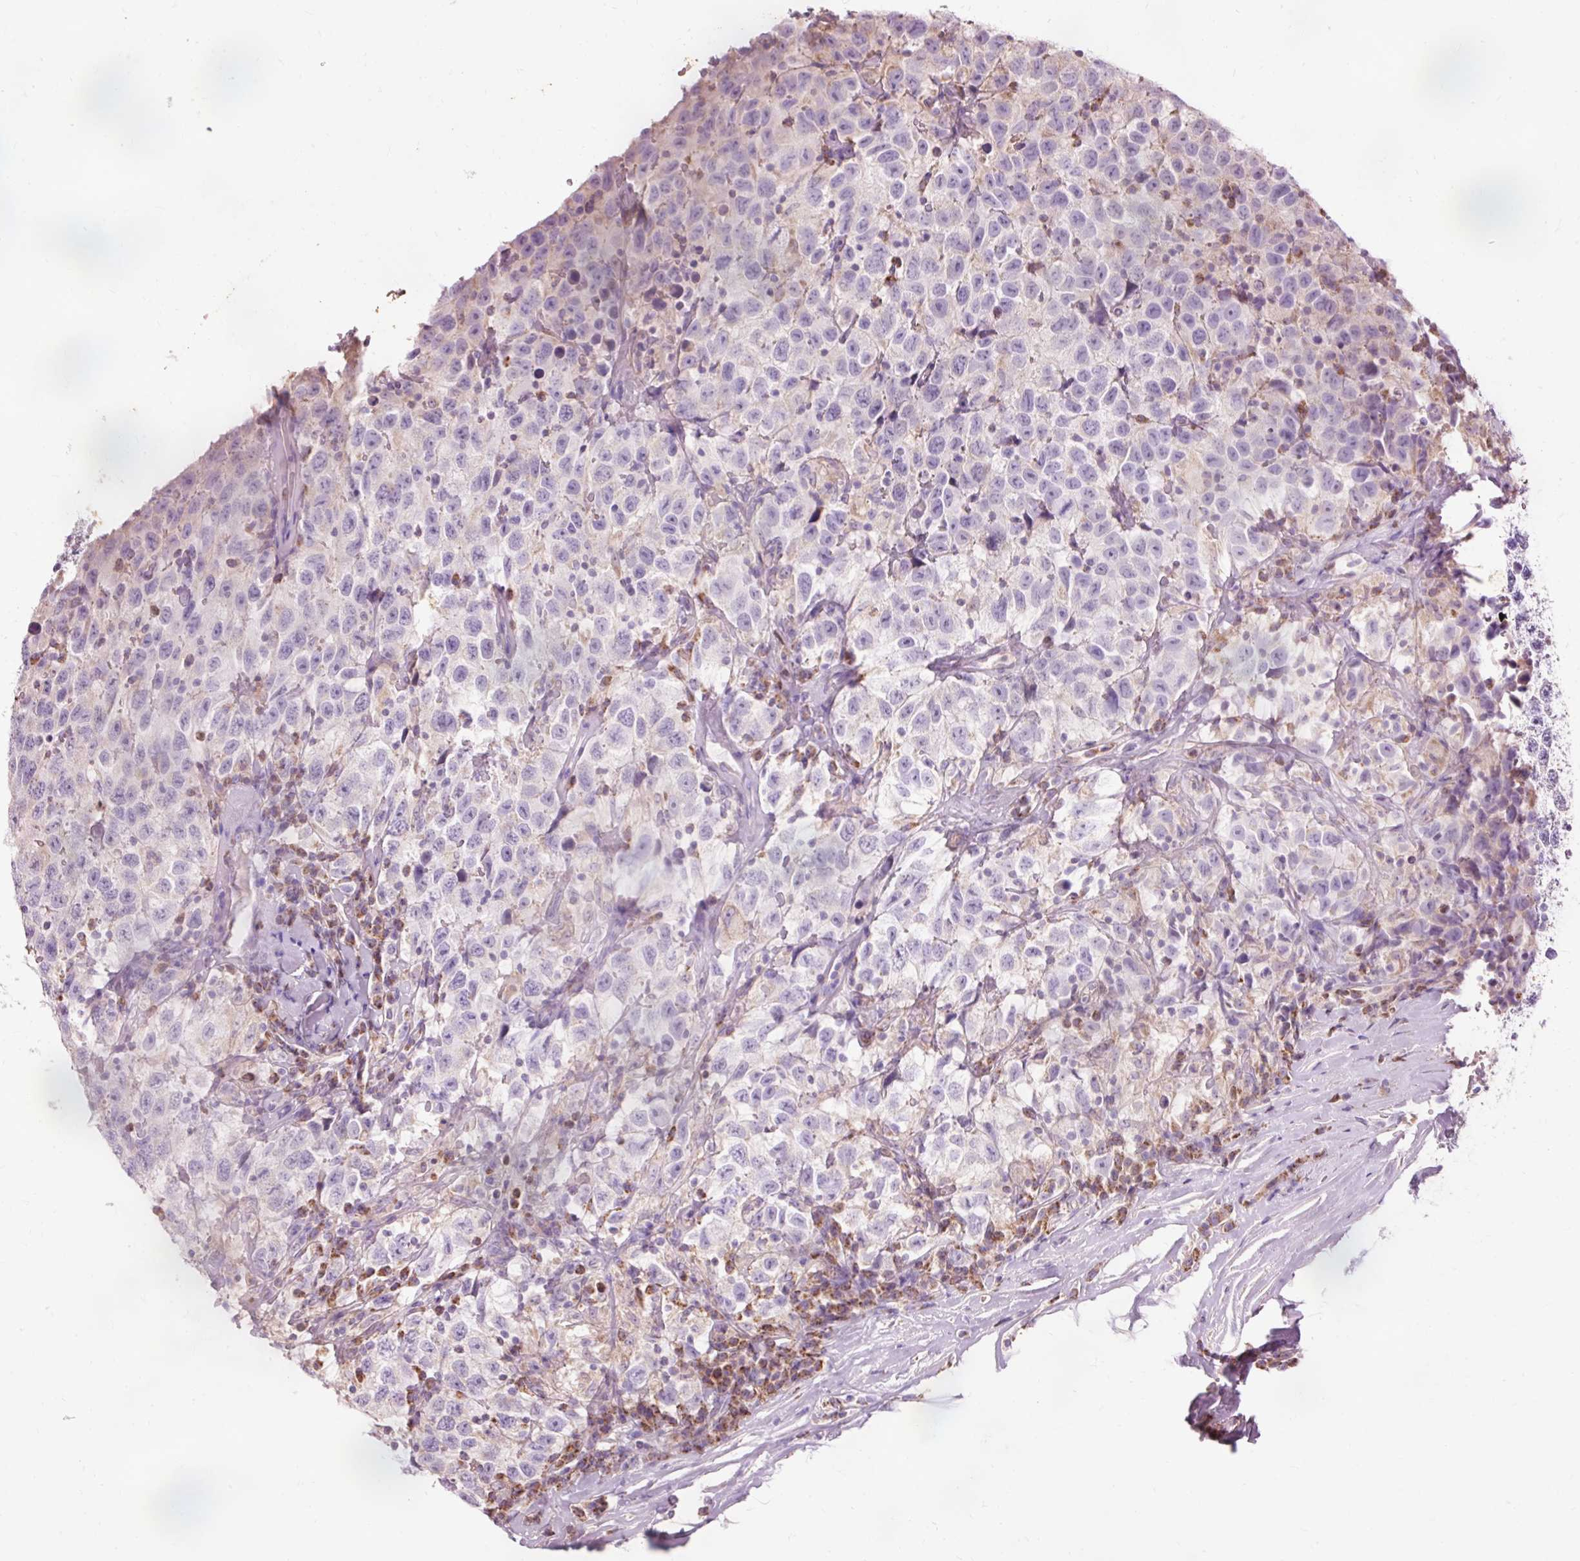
{"staining": {"intensity": "negative", "quantity": "none", "location": "none"}, "tissue": "testis cancer", "cell_type": "Tumor cells", "image_type": "cancer", "snomed": [{"axis": "morphology", "description": "Seminoma, NOS"}, {"axis": "topography", "description": "Testis"}], "caption": "Immunohistochemistry (IHC) image of human seminoma (testis) stained for a protein (brown), which displays no staining in tumor cells.", "gene": "PRDX5", "patient": {"sex": "male", "age": 41}}